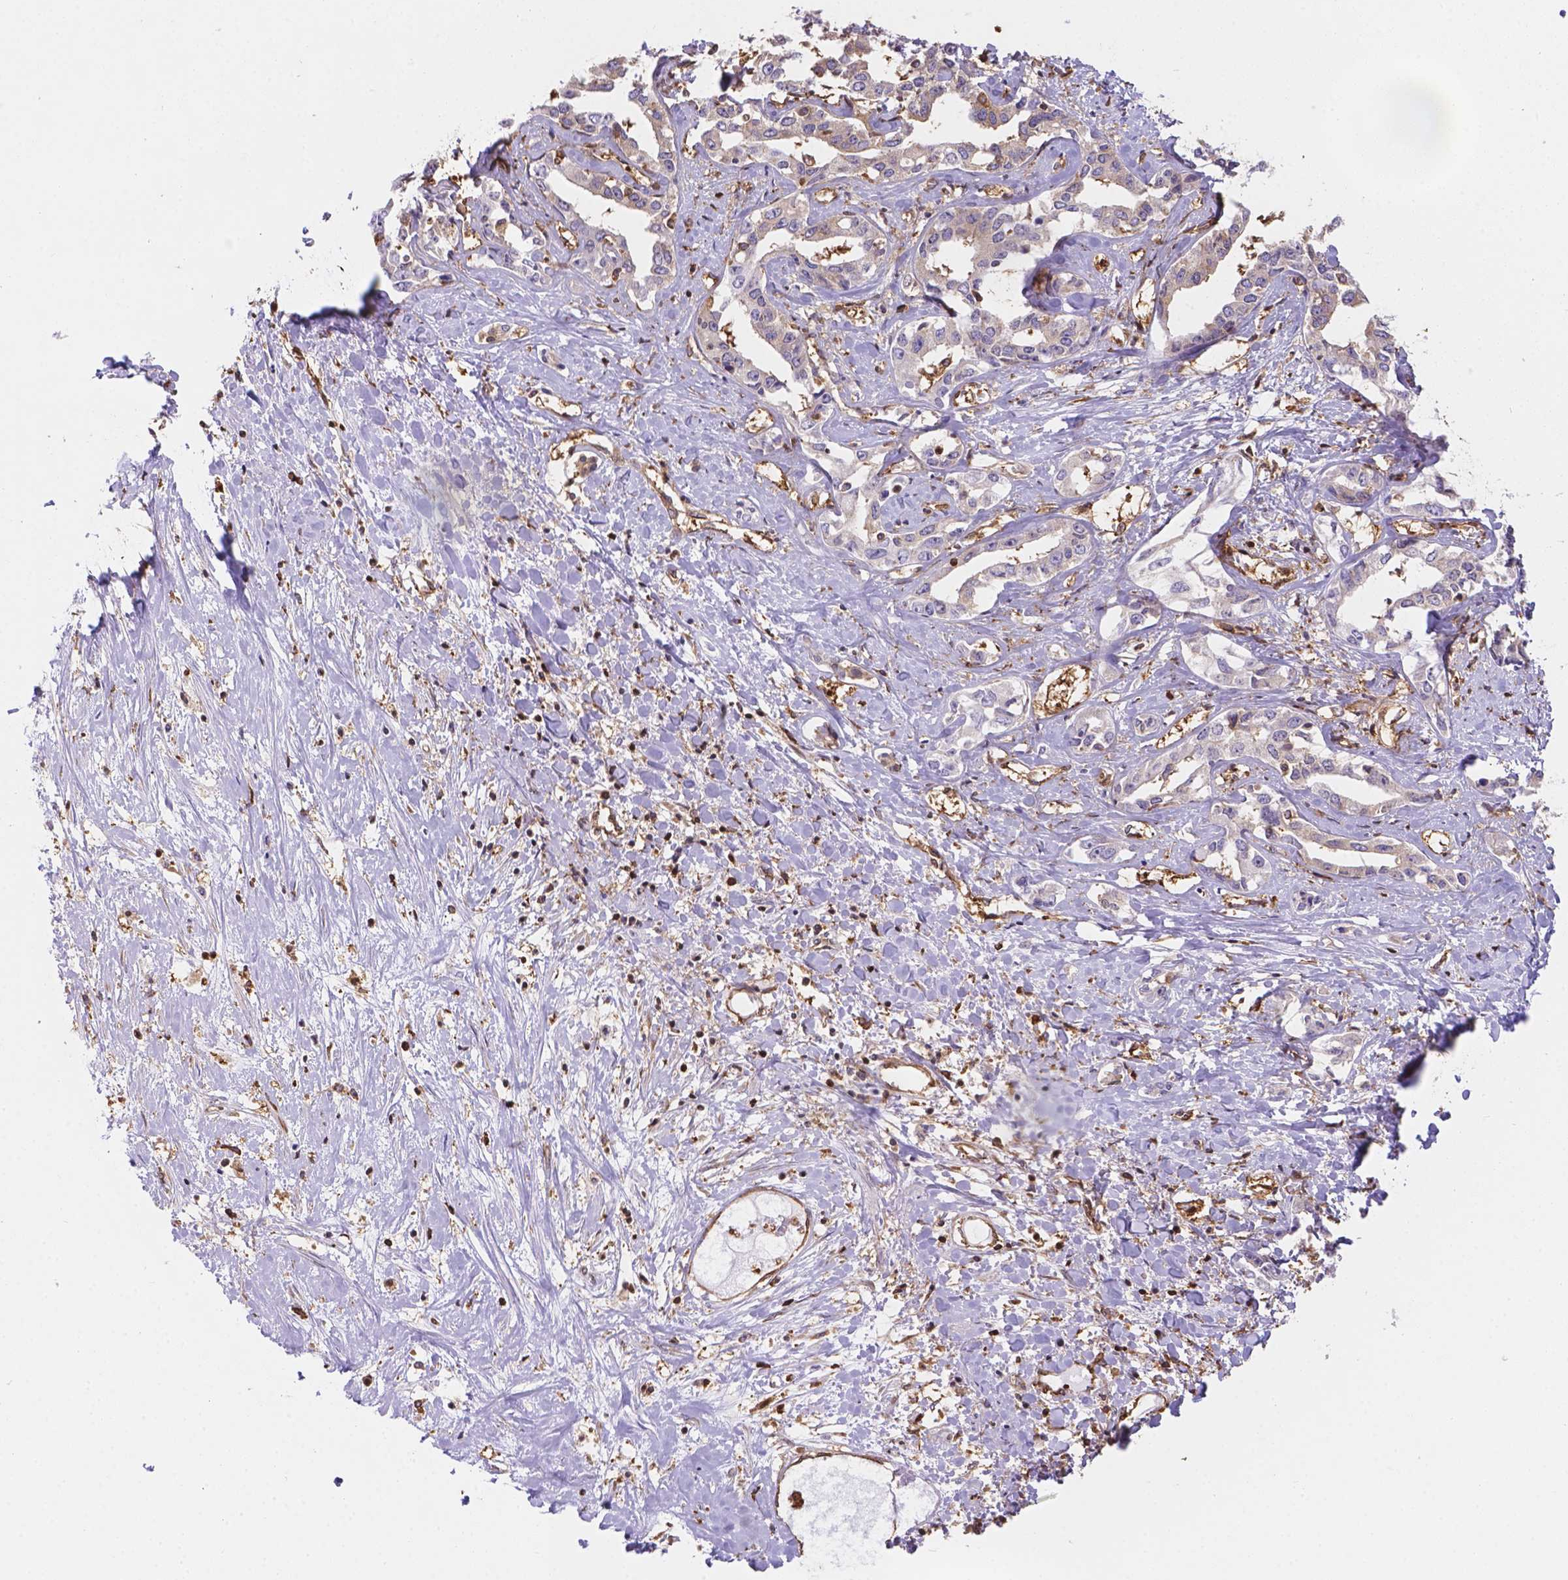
{"staining": {"intensity": "weak", "quantity": "<25%", "location": "cytoplasmic/membranous"}, "tissue": "liver cancer", "cell_type": "Tumor cells", "image_type": "cancer", "snomed": [{"axis": "morphology", "description": "Cholangiocarcinoma"}, {"axis": "topography", "description": "Liver"}], "caption": "This is a micrograph of immunohistochemistry staining of cholangiocarcinoma (liver), which shows no expression in tumor cells. Brightfield microscopy of immunohistochemistry (IHC) stained with DAB (brown) and hematoxylin (blue), captured at high magnification.", "gene": "DMWD", "patient": {"sex": "male", "age": 59}}